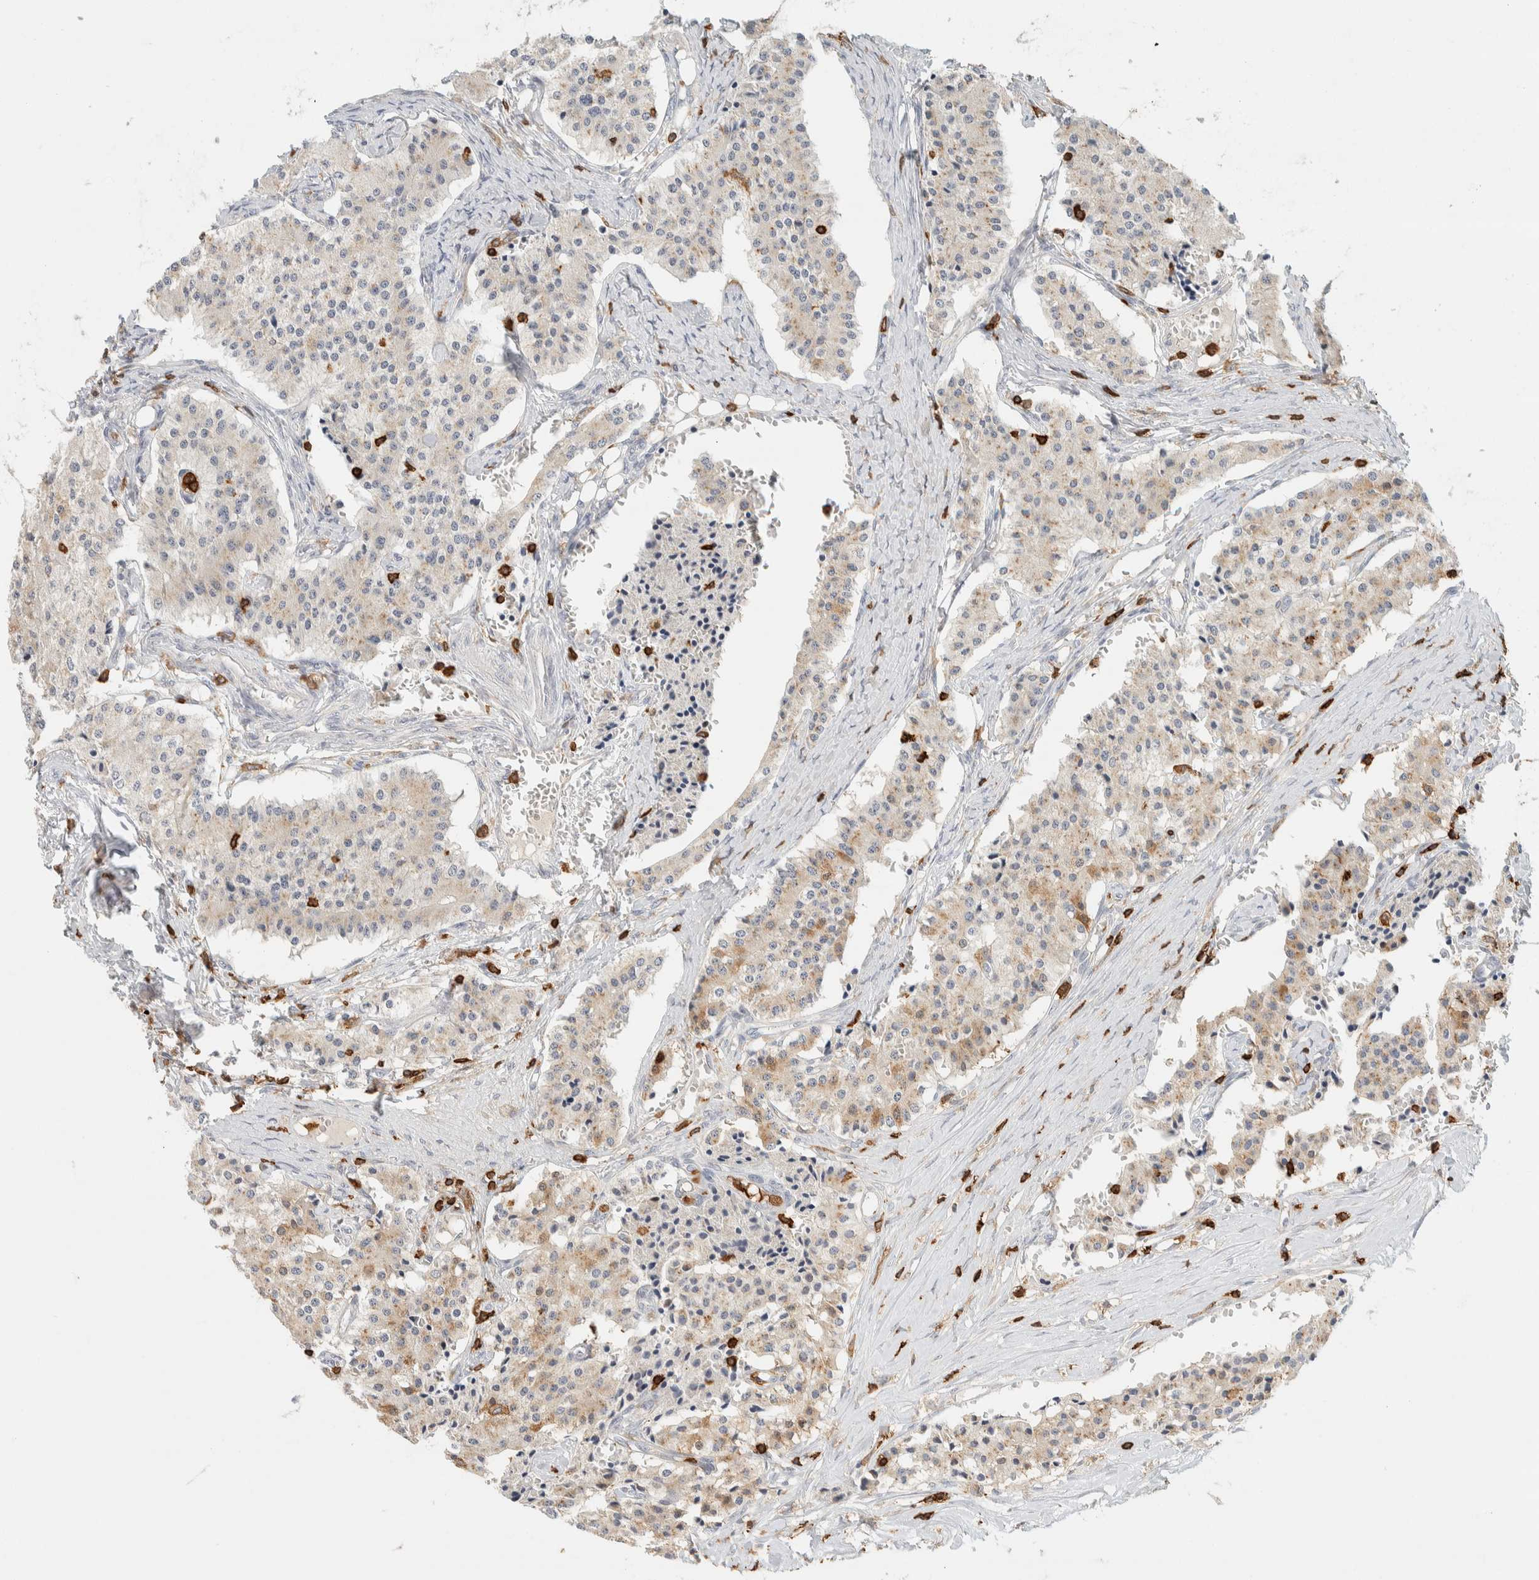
{"staining": {"intensity": "moderate", "quantity": "<25%", "location": "cytoplasmic/membranous"}, "tissue": "carcinoid", "cell_type": "Tumor cells", "image_type": "cancer", "snomed": [{"axis": "morphology", "description": "Carcinoid, malignant, NOS"}, {"axis": "topography", "description": "Colon"}], "caption": "High-magnification brightfield microscopy of carcinoid (malignant) stained with DAB (brown) and counterstained with hematoxylin (blue). tumor cells exhibit moderate cytoplasmic/membranous expression is present in approximately<25% of cells.", "gene": "RUNDC1", "patient": {"sex": "female", "age": 52}}